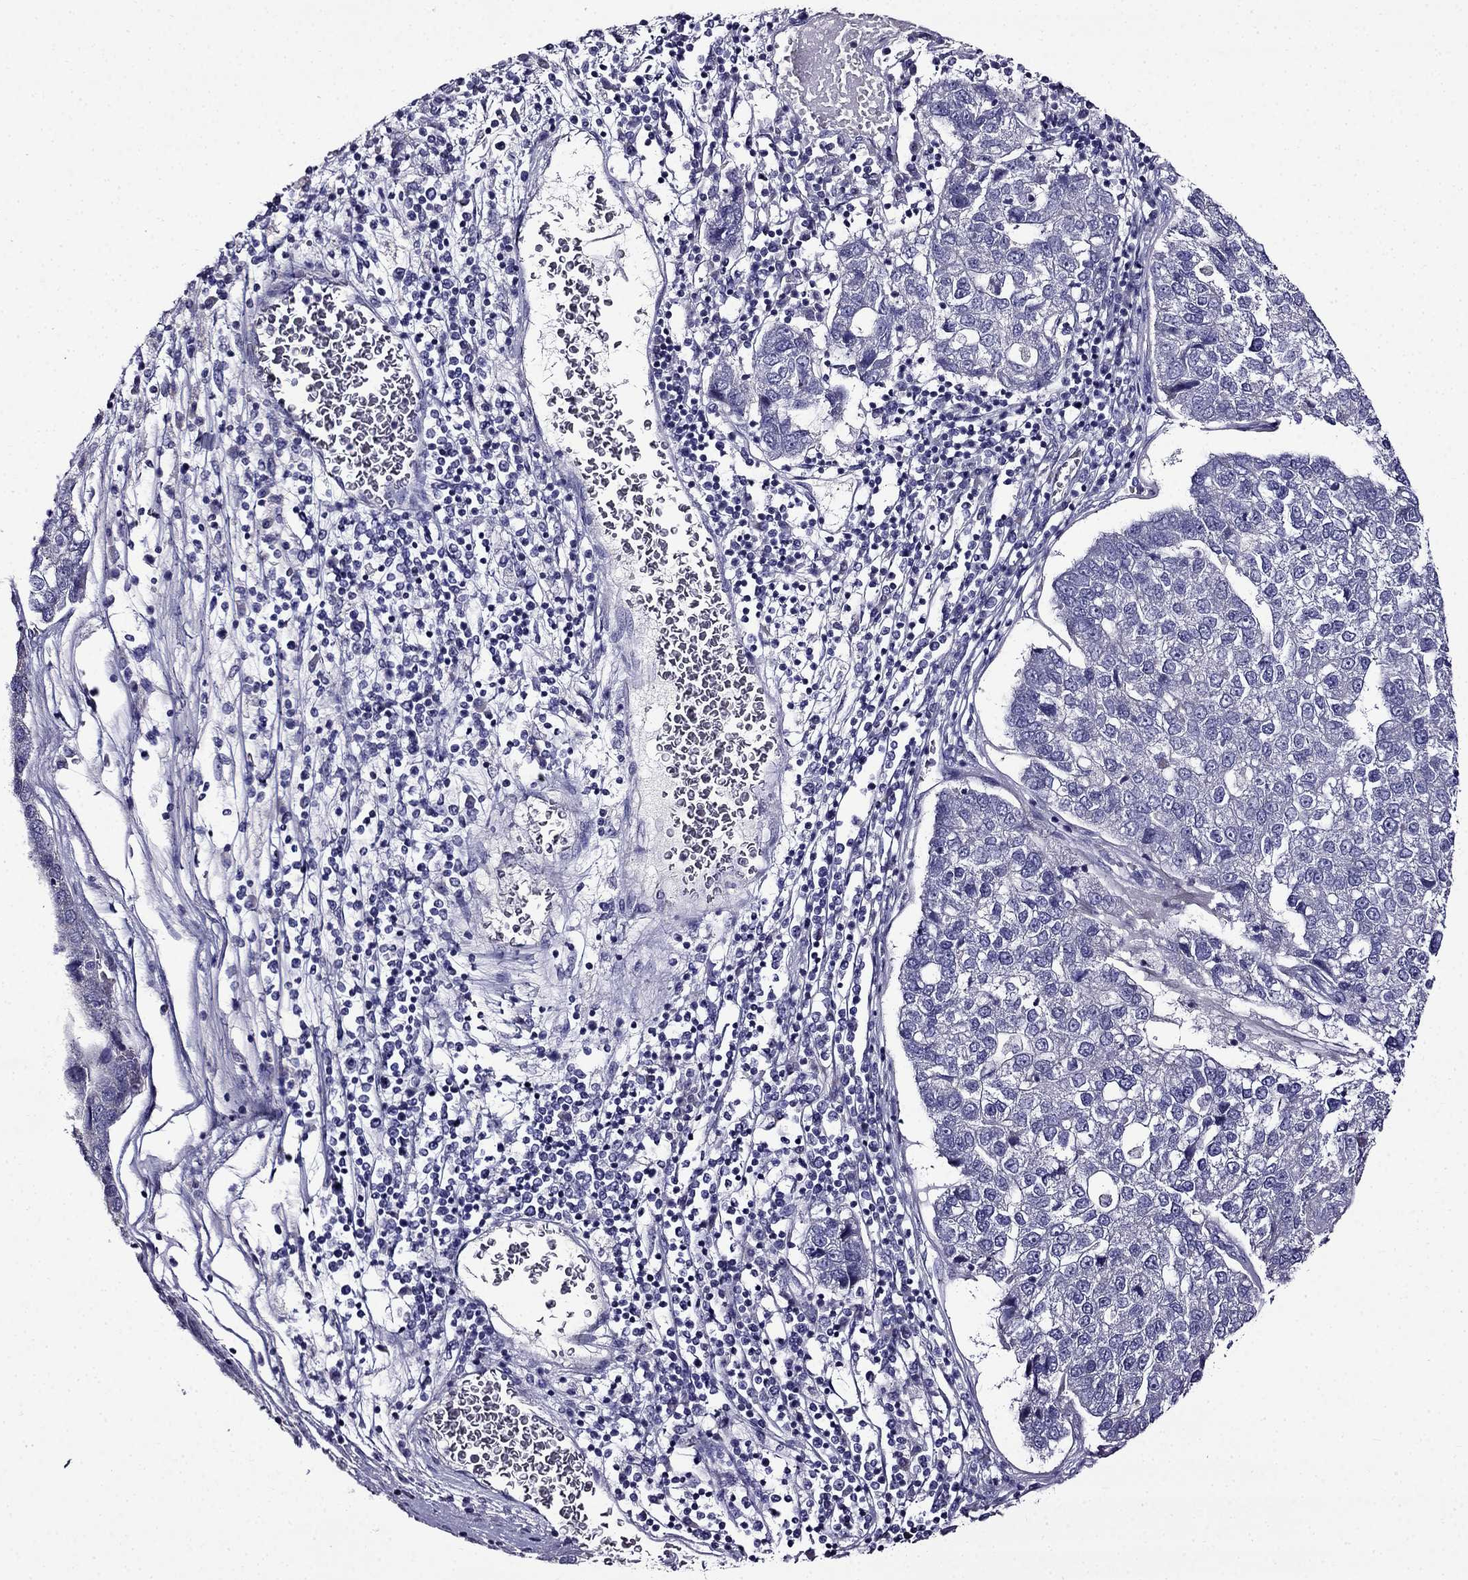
{"staining": {"intensity": "negative", "quantity": "none", "location": "none"}, "tissue": "pancreatic cancer", "cell_type": "Tumor cells", "image_type": "cancer", "snomed": [{"axis": "morphology", "description": "Adenocarcinoma, NOS"}, {"axis": "topography", "description": "Pancreas"}], "caption": "The image exhibits no significant expression in tumor cells of pancreatic adenocarcinoma.", "gene": "TMEM266", "patient": {"sex": "female", "age": 61}}